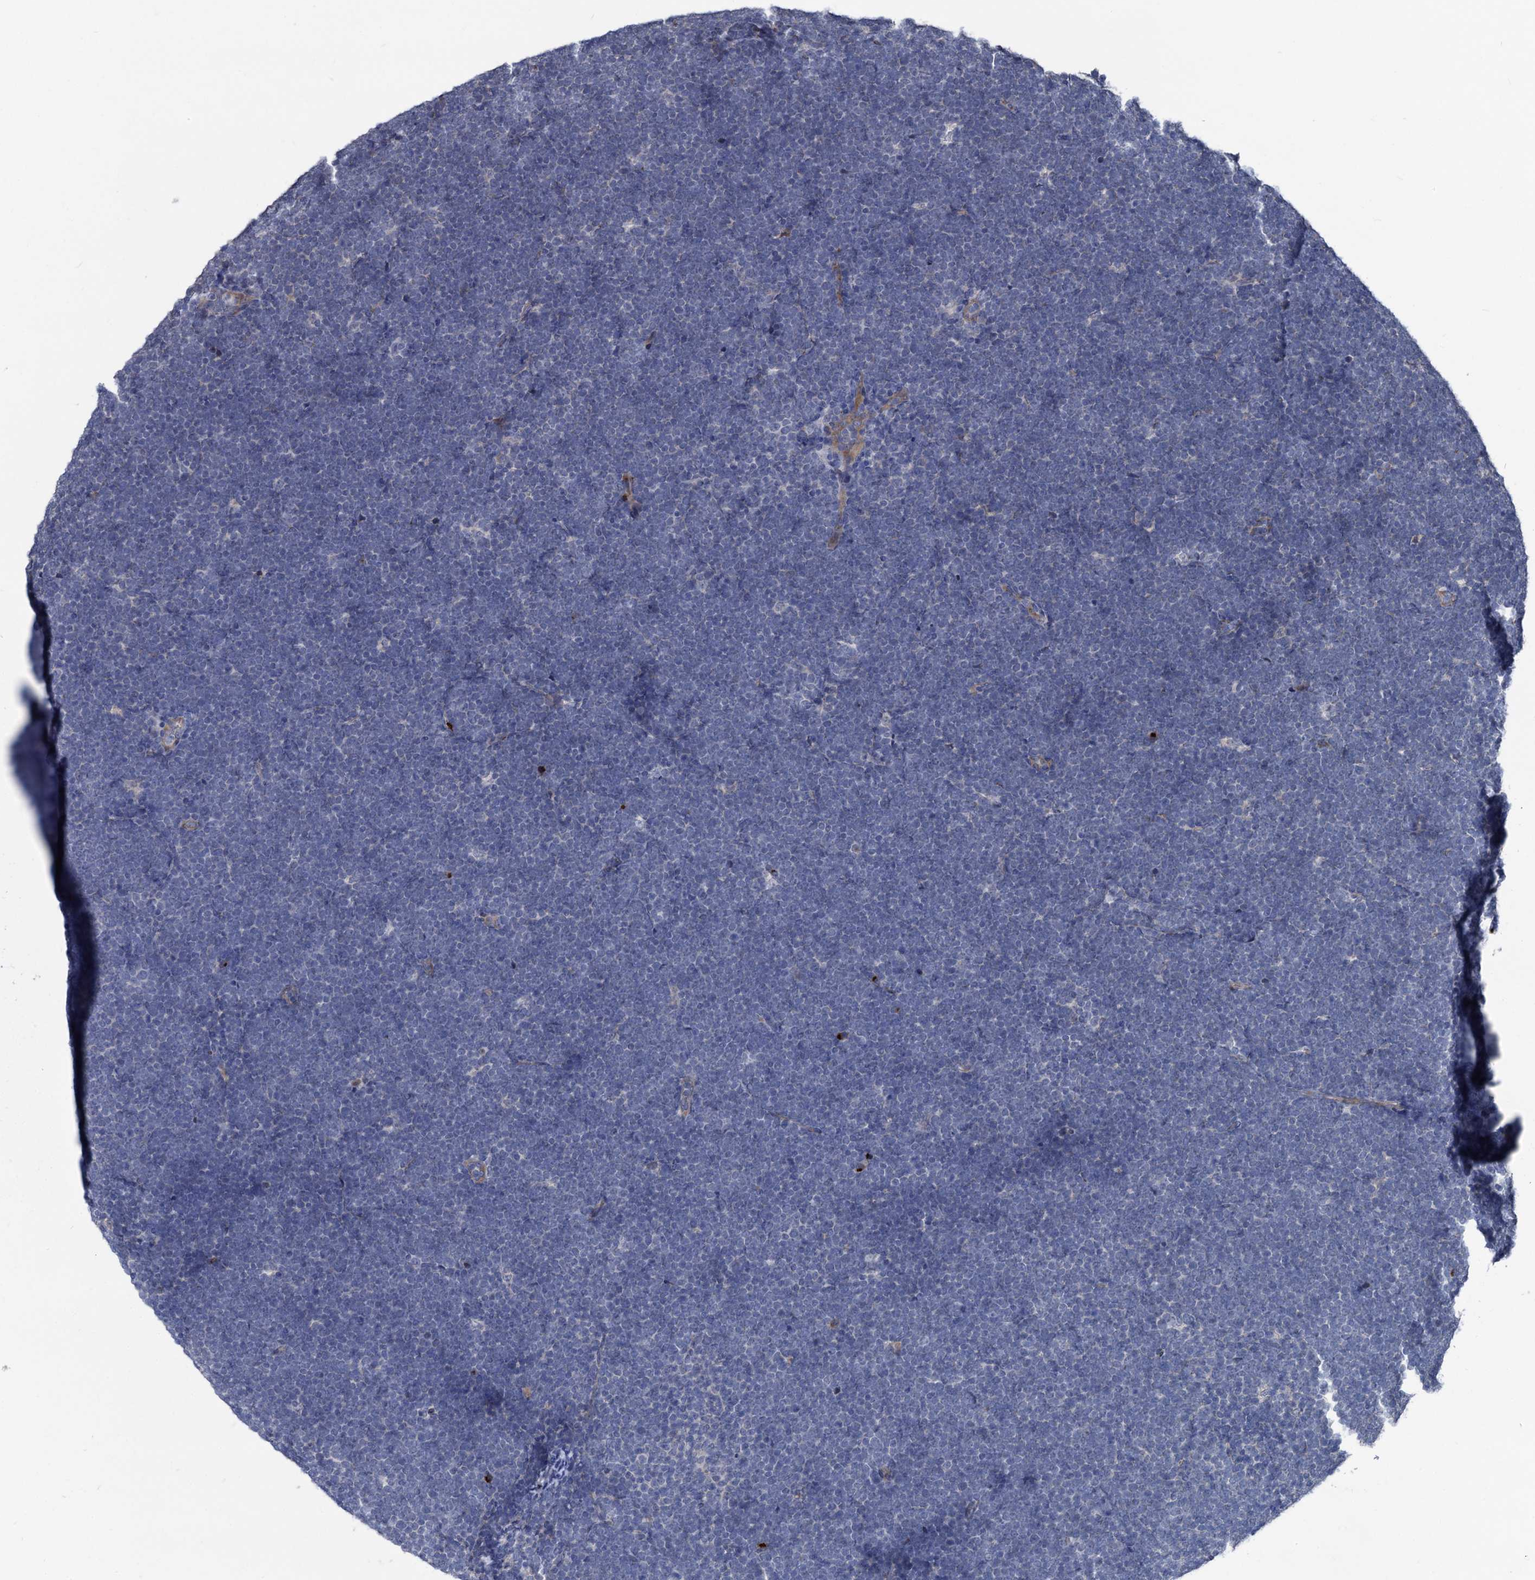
{"staining": {"intensity": "negative", "quantity": "none", "location": "none"}, "tissue": "lymphoma", "cell_type": "Tumor cells", "image_type": "cancer", "snomed": [{"axis": "morphology", "description": "Malignant lymphoma, non-Hodgkin's type, High grade"}, {"axis": "topography", "description": "Lymph node"}], "caption": "The histopathology image shows no staining of tumor cells in malignant lymphoma, non-Hodgkin's type (high-grade).", "gene": "SMAGP", "patient": {"sex": "male", "age": 13}}